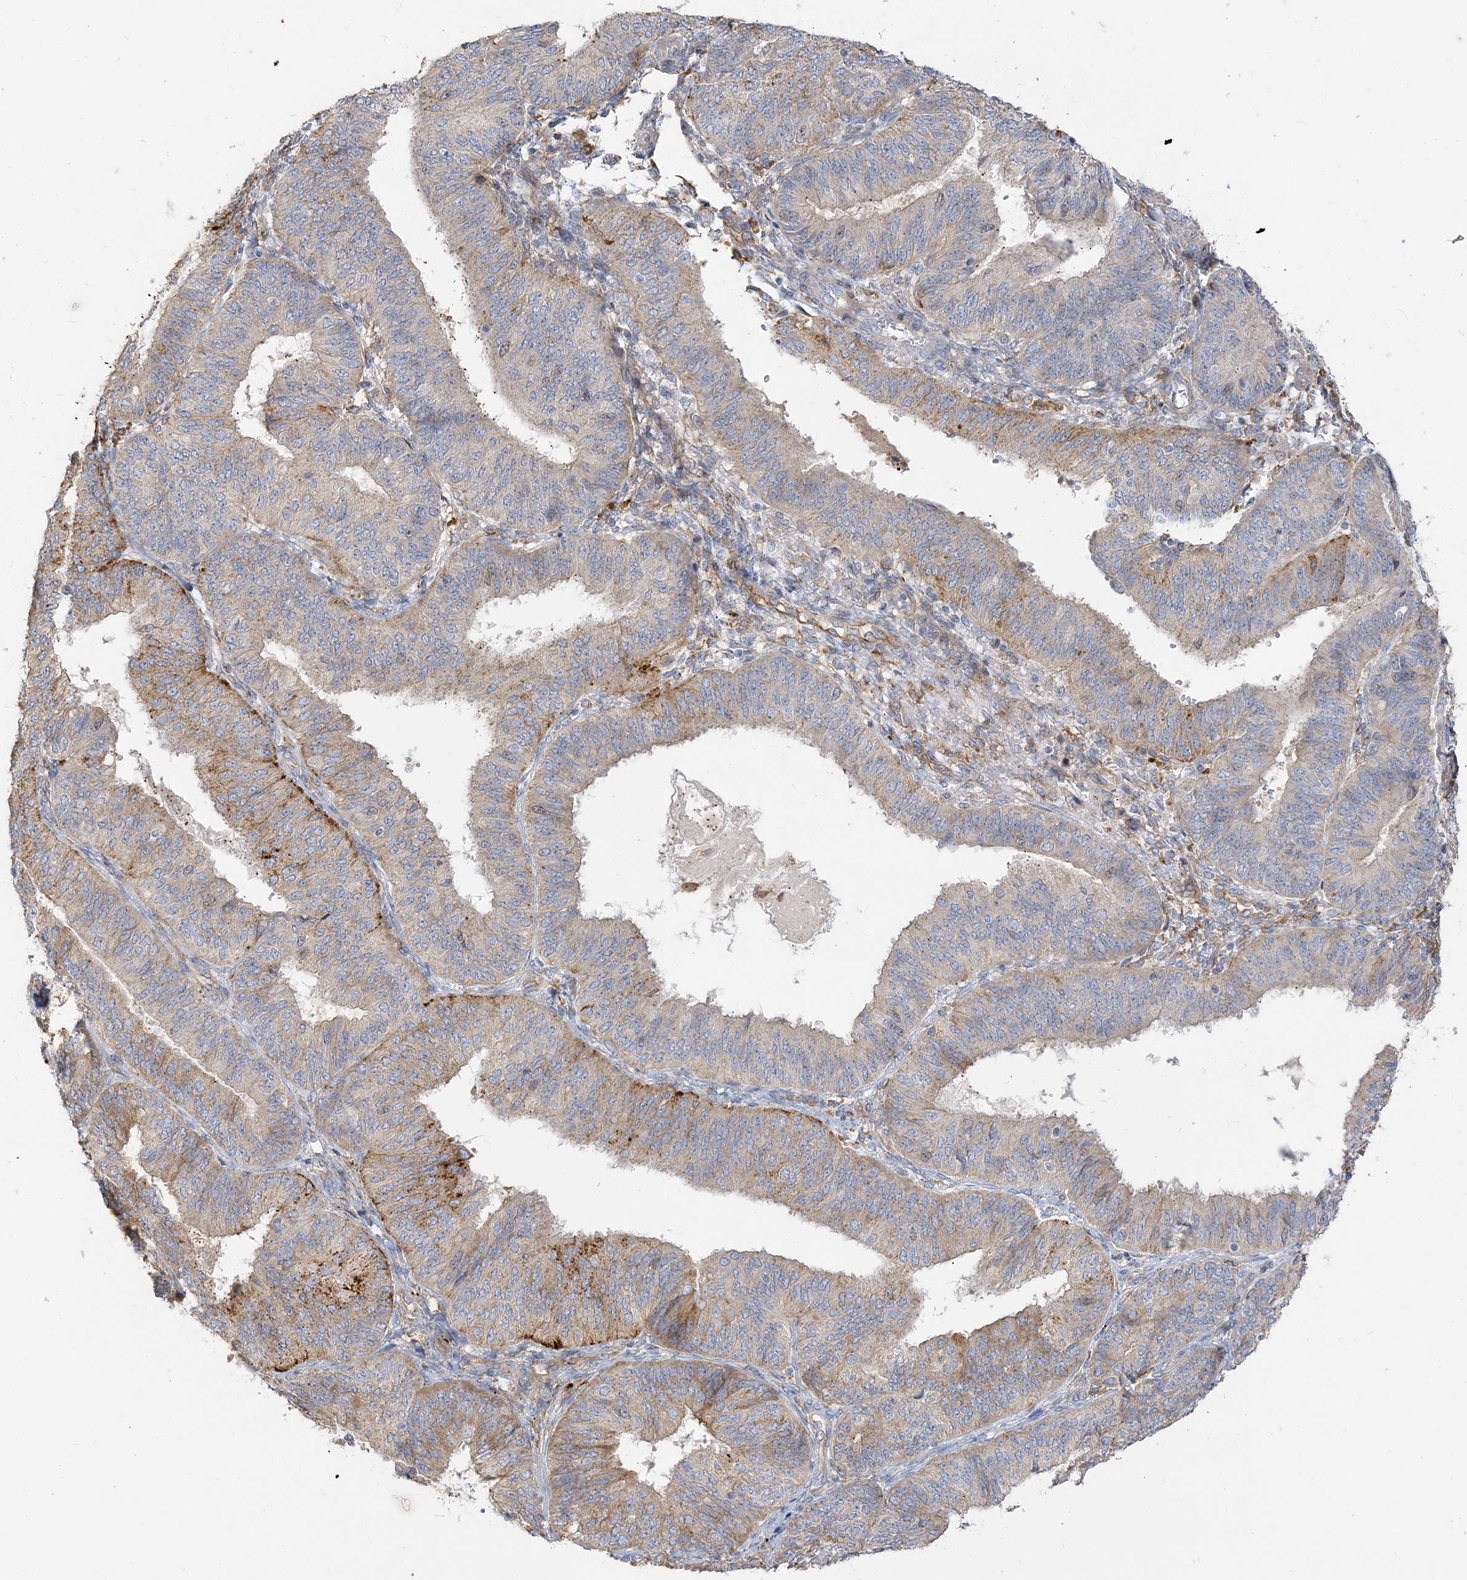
{"staining": {"intensity": "moderate", "quantity": "25%-75%", "location": "cytoplasmic/membranous"}, "tissue": "endometrial cancer", "cell_type": "Tumor cells", "image_type": "cancer", "snomed": [{"axis": "morphology", "description": "Adenocarcinoma, NOS"}, {"axis": "topography", "description": "Endometrium"}], "caption": "Protein staining of endometrial cancer tissue exhibits moderate cytoplasmic/membranous positivity in about 25%-75% of tumor cells.", "gene": "PEAR1", "patient": {"sex": "female", "age": 58}}